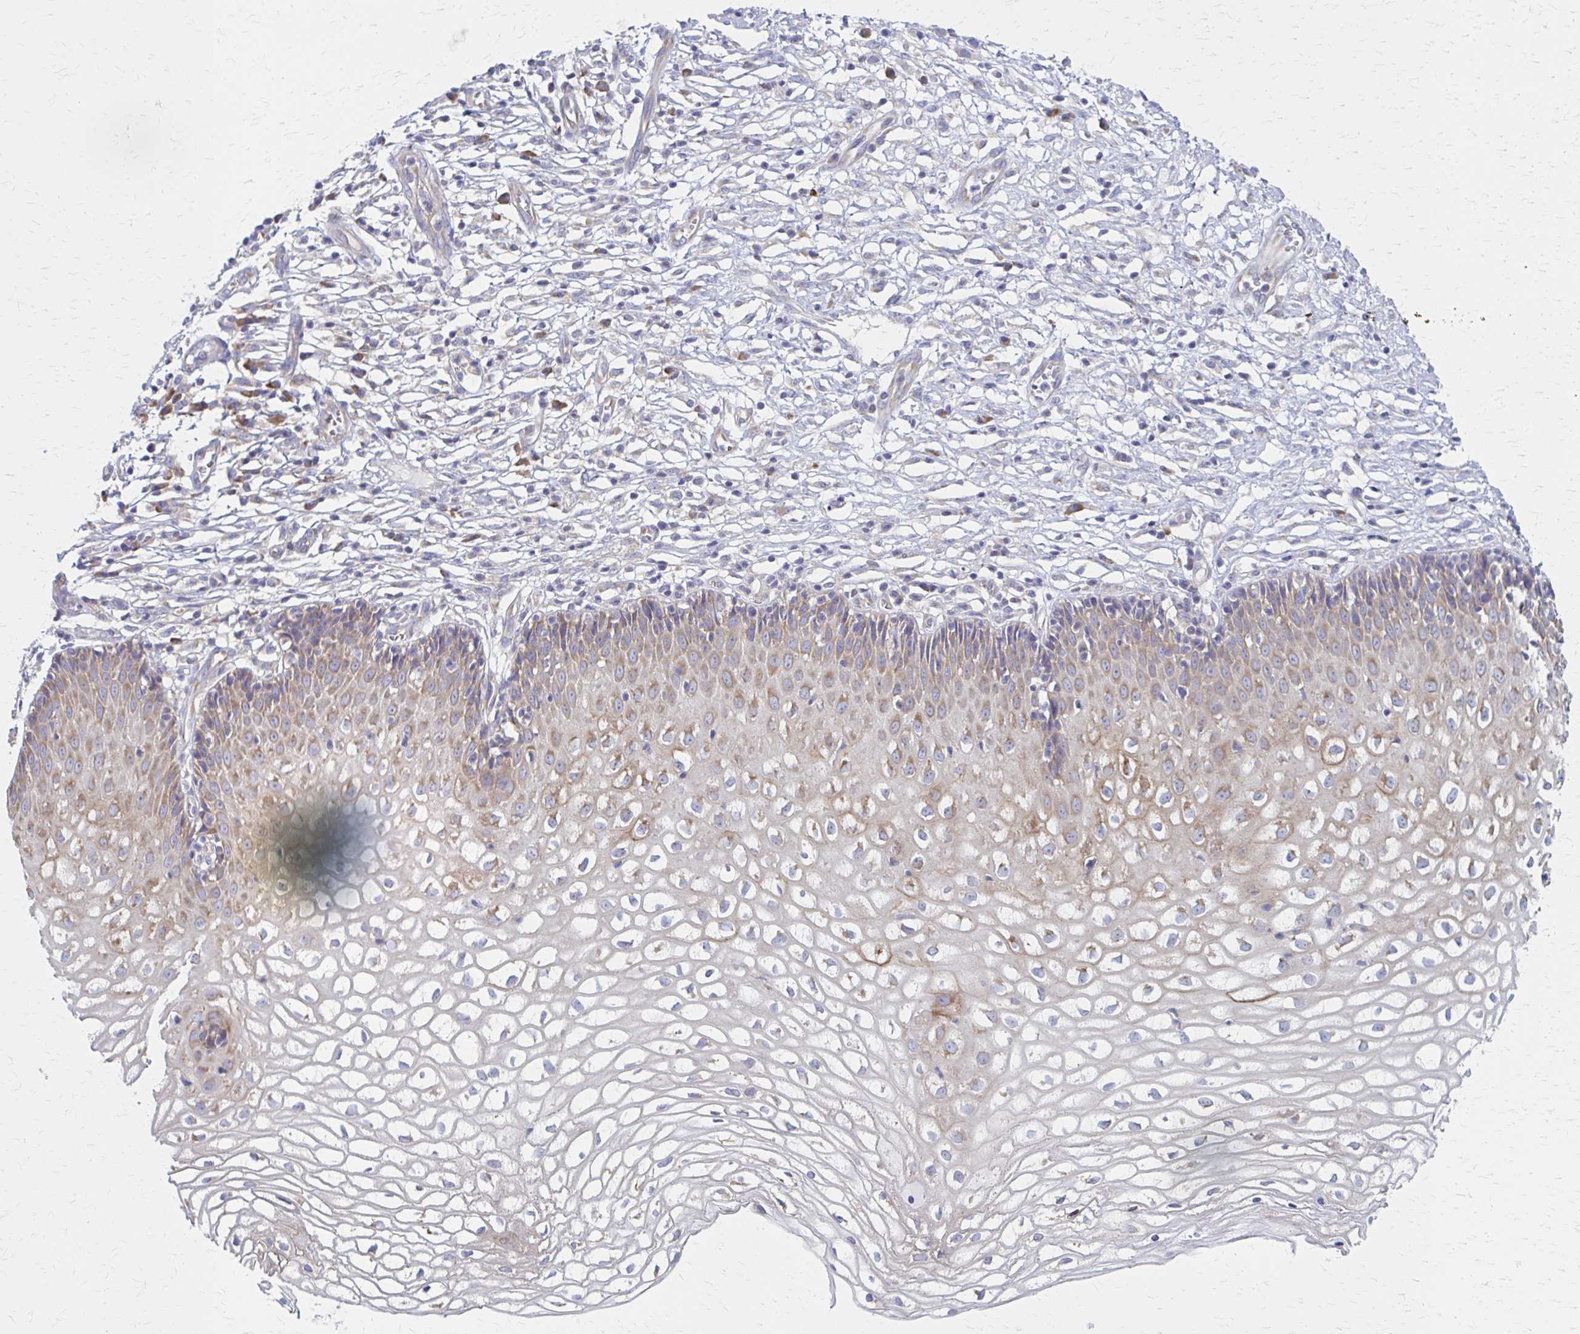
{"staining": {"intensity": "negative", "quantity": "none", "location": "none"}, "tissue": "cervix", "cell_type": "Glandular cells", "image_type": "normal", "snomed": [{"axis": "morphology", "description": "Normal tissue, NOS"}, {"axis": "topography", "description": "Cervix"}], "caption": "Glandular cells show no significant protein positivity in unremarkable cervix. (Brightfield microscopy of DAB immunohistochemistry at high magnification).", "gene": "RPL27A", "patient": {"sex": "female", "age": 36}}